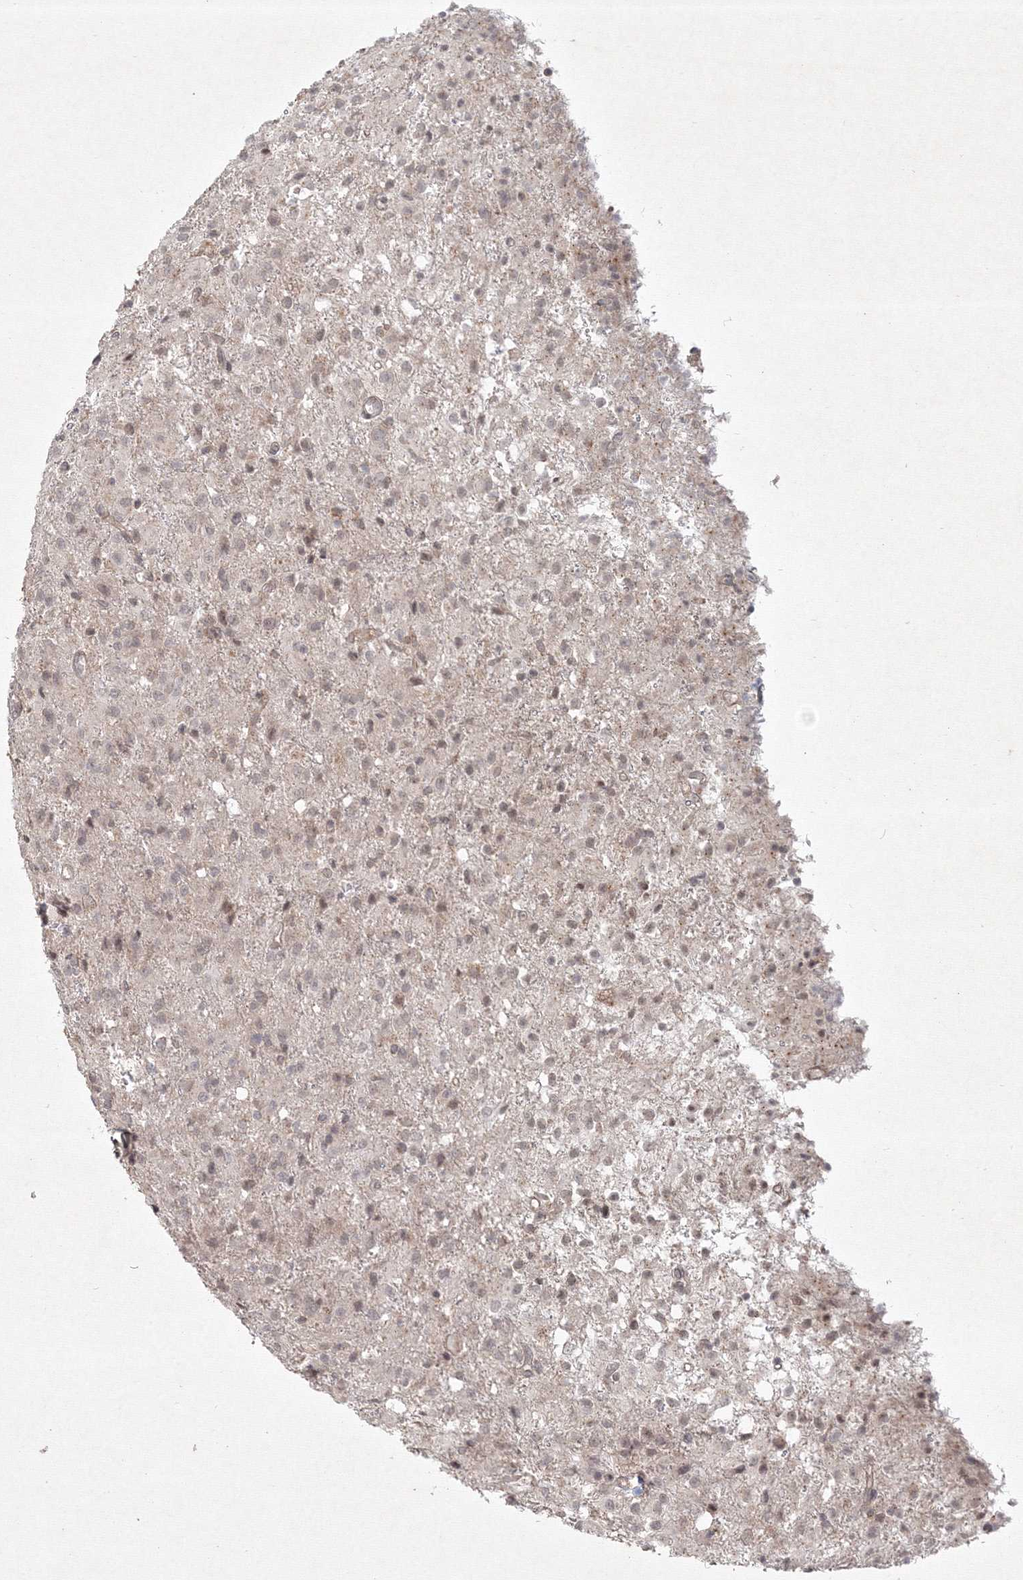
{"staining": {"intensity": "weak", "quantity": "25%-75%", "location": "nuclear"}, "tissue": "glioma", "cell_type": "Tumor cells", "image_type": "cancer", "snomed": [{"axis": "morphology", "description": "Glioma, malignant, High grade"}, {"axis": "topography", "description": "Brain"}], "caption": "Brown immunohistochemical staining in malignant high-grade glioma shows weak nuclear positivity in approximately 25%-75% of tumor cells.", "gene": "KIF20A", "patient": {"sex": "female", "age": 59}}